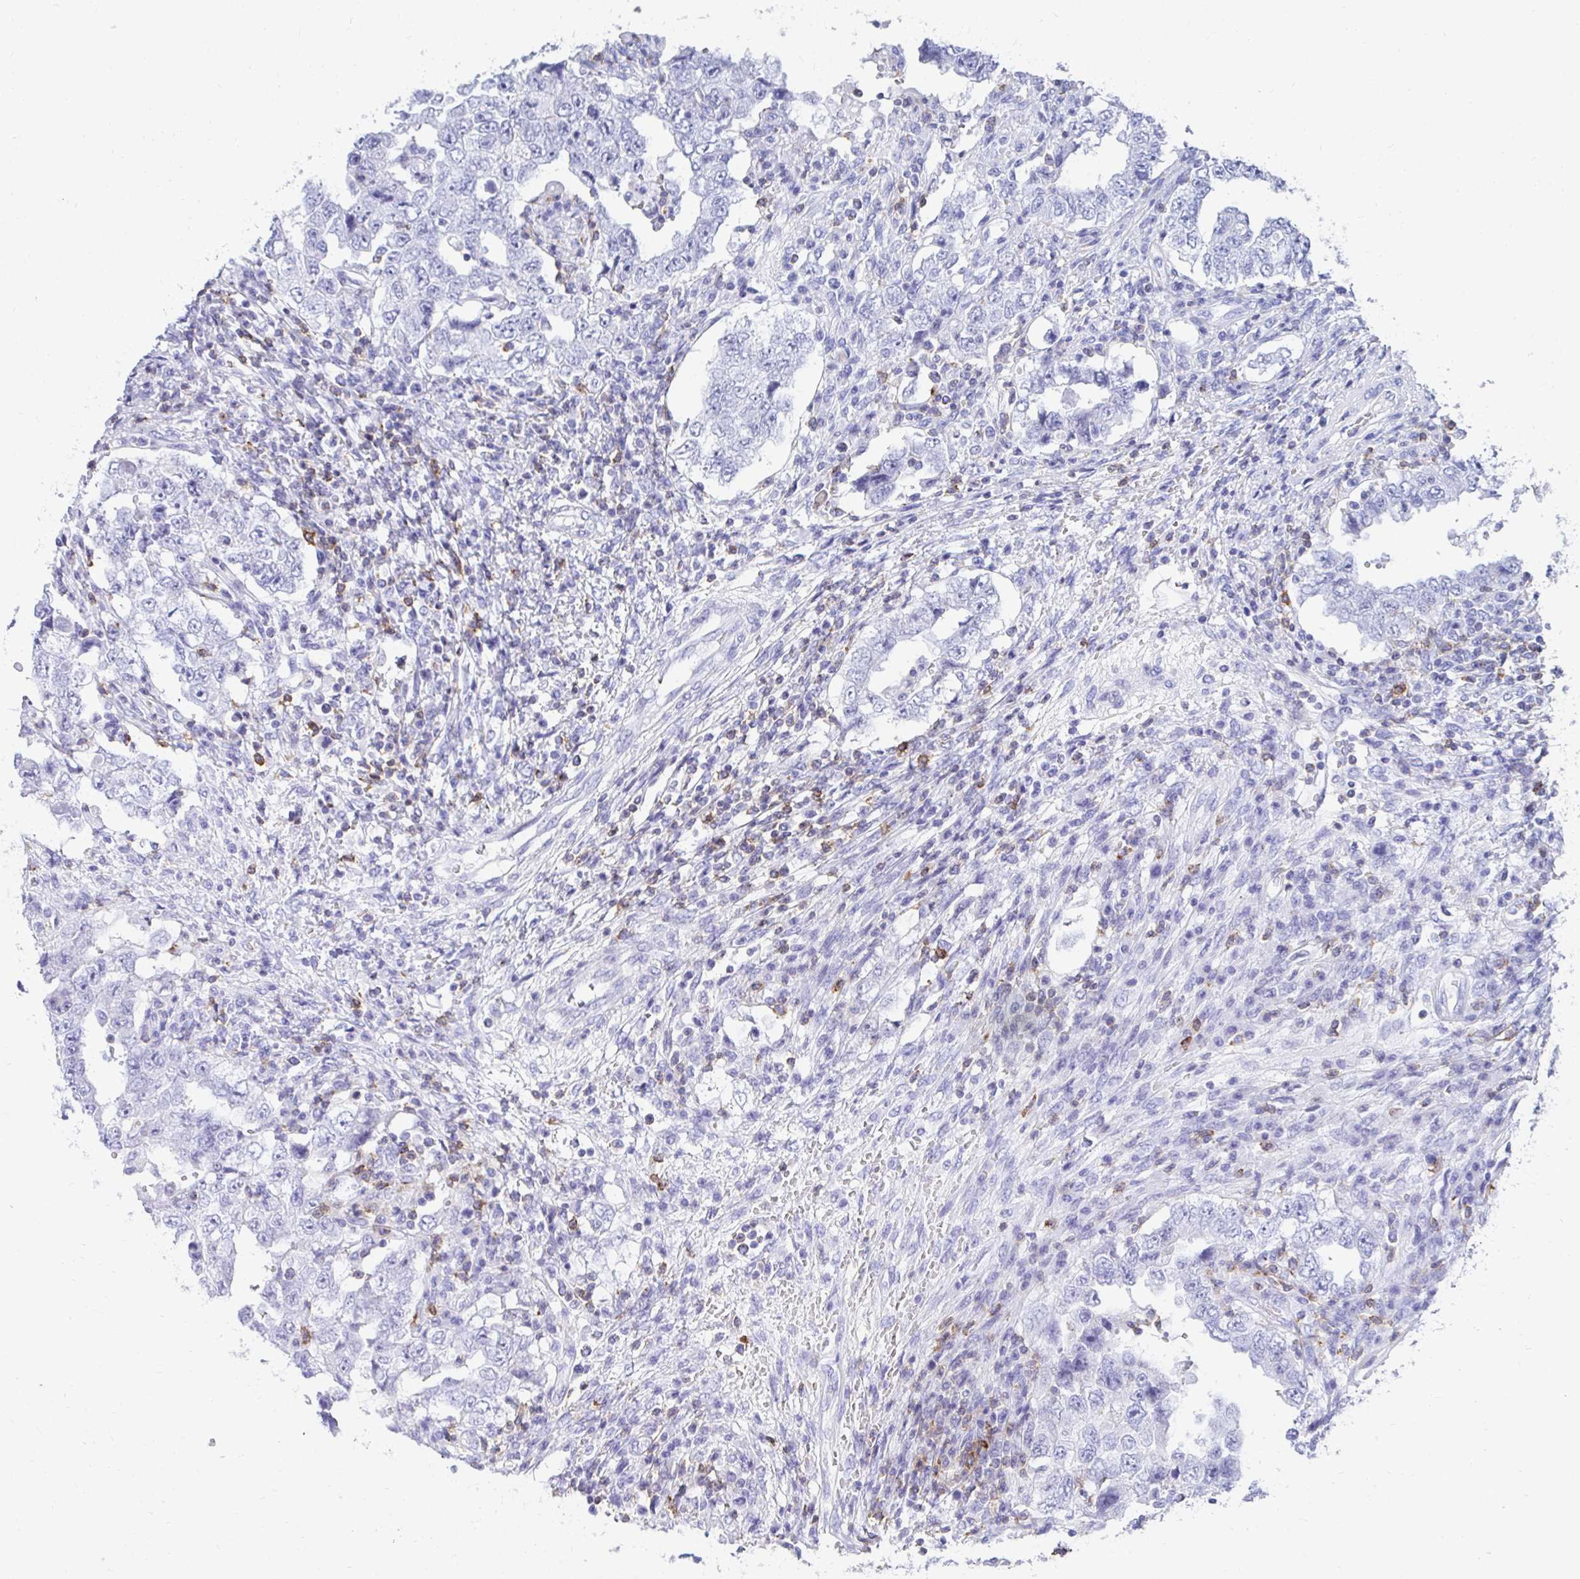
{"staining": {"intensity": "negative", "quantity": "none", "location": "none"}, "tissue": "testis cancer", "cell_type": "Tumor cells", "image_type": "cancer", "snomed": [{"axis": "morphology", "description": "Carcinoma, Embryonal, NOS"}, {"axis": "topography", "description": "Testis"}], "caption": "This micrograph is of testis cancer stained with immunohistochemistry to label a protein in brown with the nuclei are counter-stained blue. There is no expression in tumor cells. Brightfield microscopy of immunohistochemistry (IHC) stained with DAB (3,3'-diaminobenzidine) (brown) and hematoxylin (blue), captured at high magnification.", "gene": "CD7", "patient": {"sex": "male", "age": 26}}